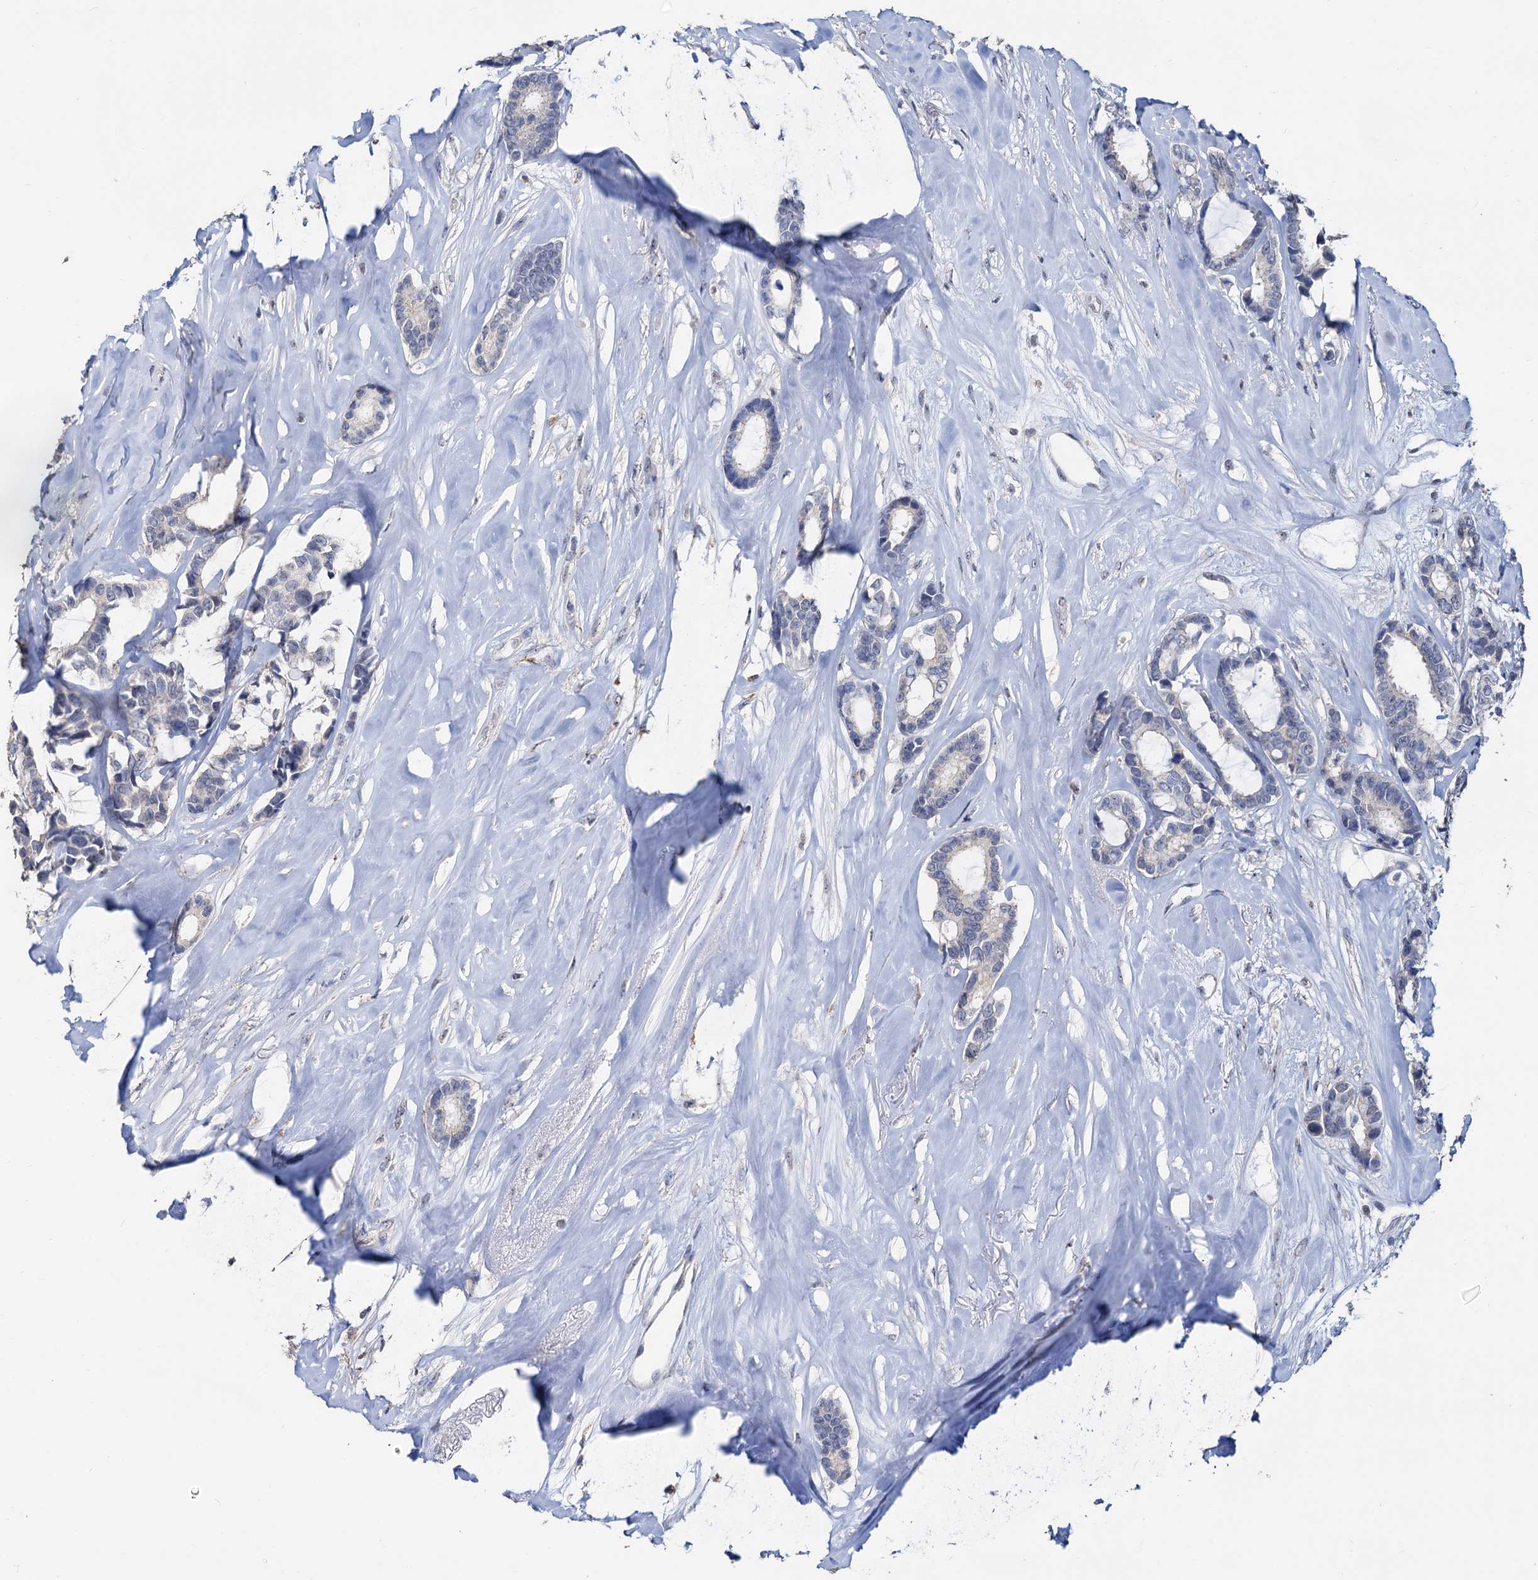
{"staining": {"intensity": "negative", "quantity": "none", "location": "none"}, "tissue": "breast cancer", "cell_type": "Tumor cells", "image_type": "cancer", "snomed": [{"axis": "morphology", "description": "Duct carcinoma"}, {"axis": "topography", "description": "Breast"}], "caption": "An immunohistochemistry photomicrograph of breast invasive ductal carcinoma is shown. There is no staining in tumor cells of breast invasive ductal carcinoma. Brightfield microscopy of immunohistochemistry (IHC) stained with DAB (brown) and hematoxylin (blue), captured at high magnification.", "gene": "C2CD3", "patient": {"sex": "female", "age": 87}}